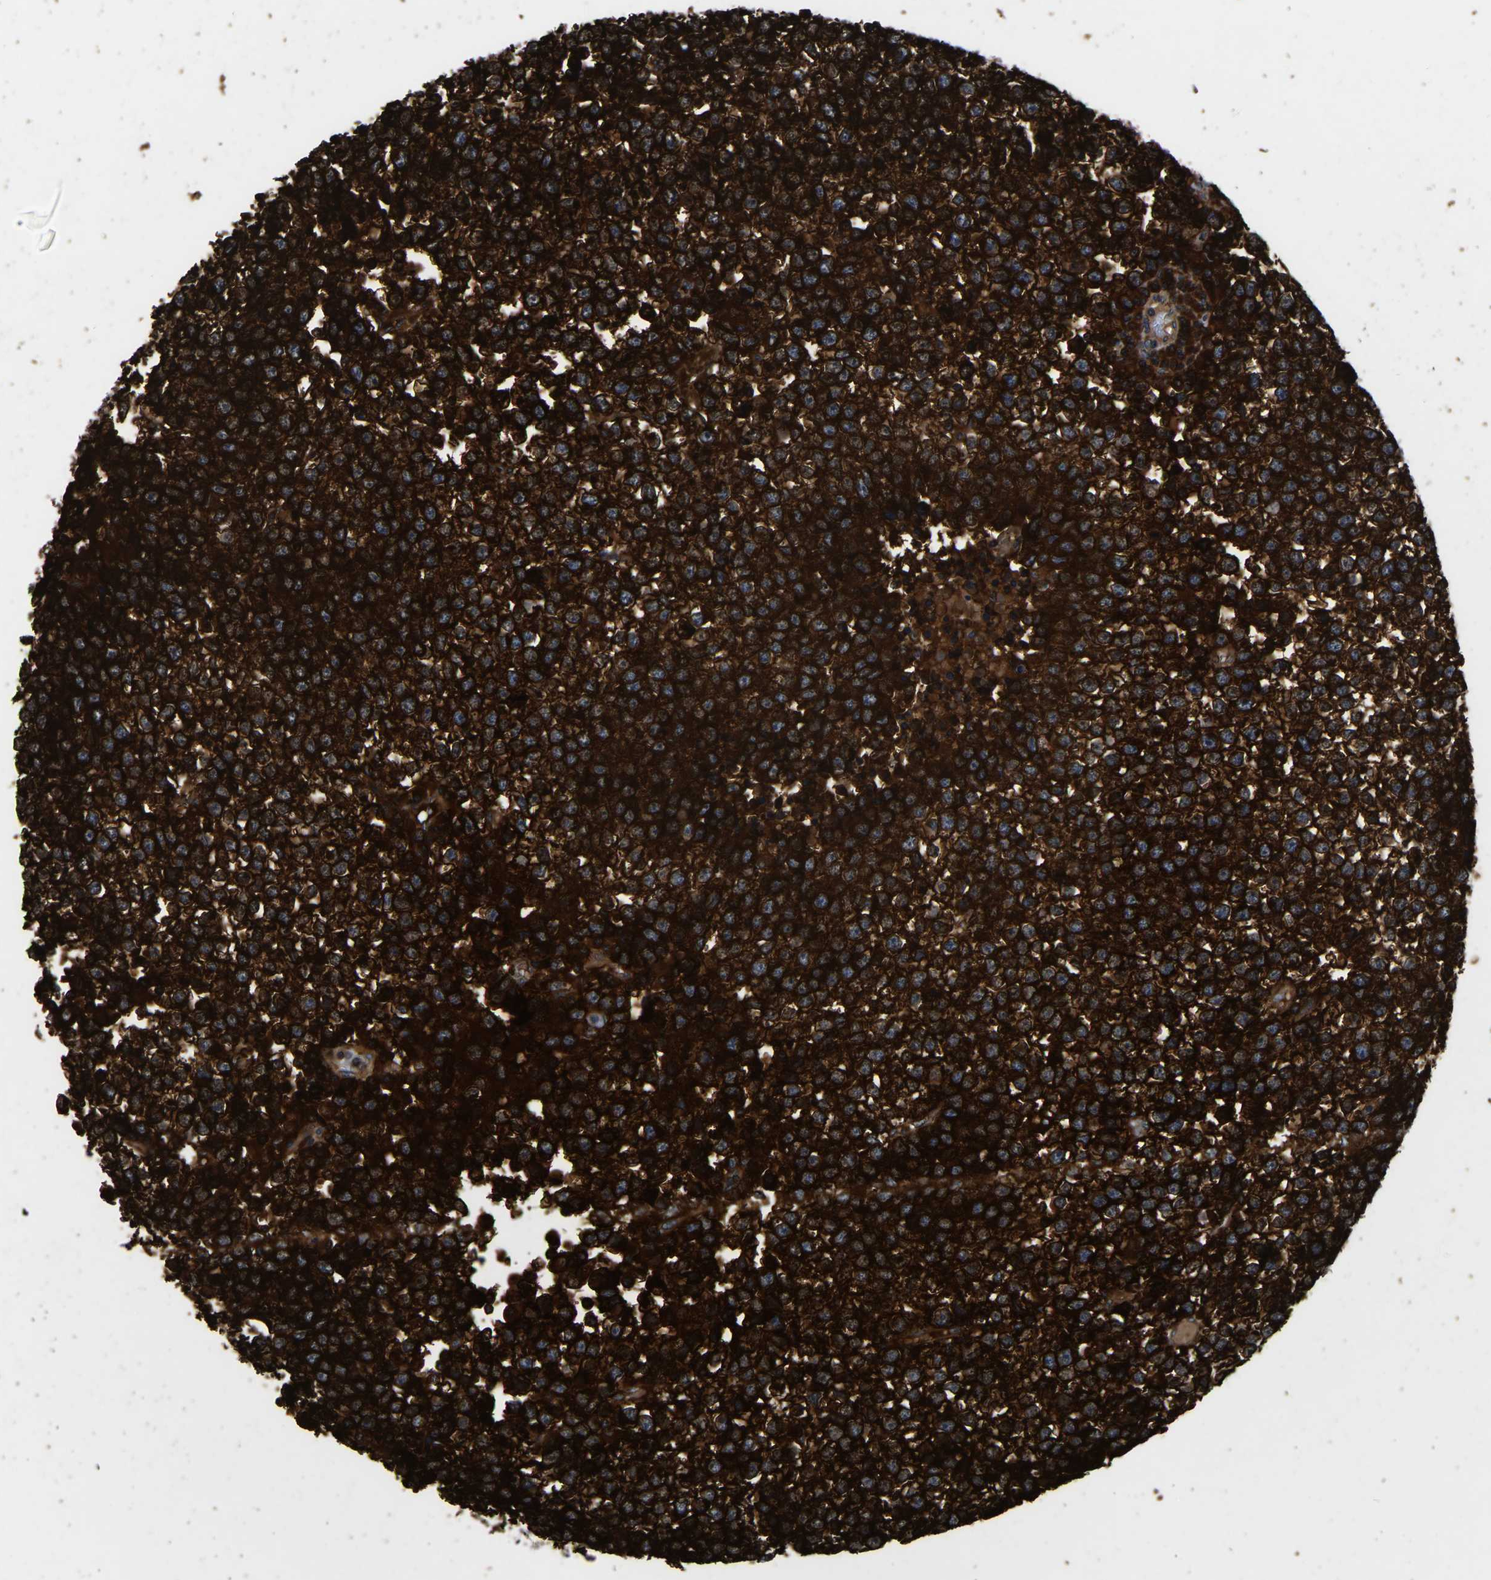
{"staining": {"intensity": "strong", "quantity": ">75%", "location": "cytoplasmic/membranous"}, "tissue": "testis cancer", "cell_type": "Tumor cells", "image_type": "cancer", "snomed": [{"axis": "morphology", "description": "Seminoma, NOS"}, {"axis": "topography", "description": "Testis"}], "caption": "This is a histology image of IHC staining of seminoma (testis), which shows strong expression in the cytoplasmic/membranous of tumor cells.", "gene": "GARS1", "patient": {"sex": "male", "age": 65}}